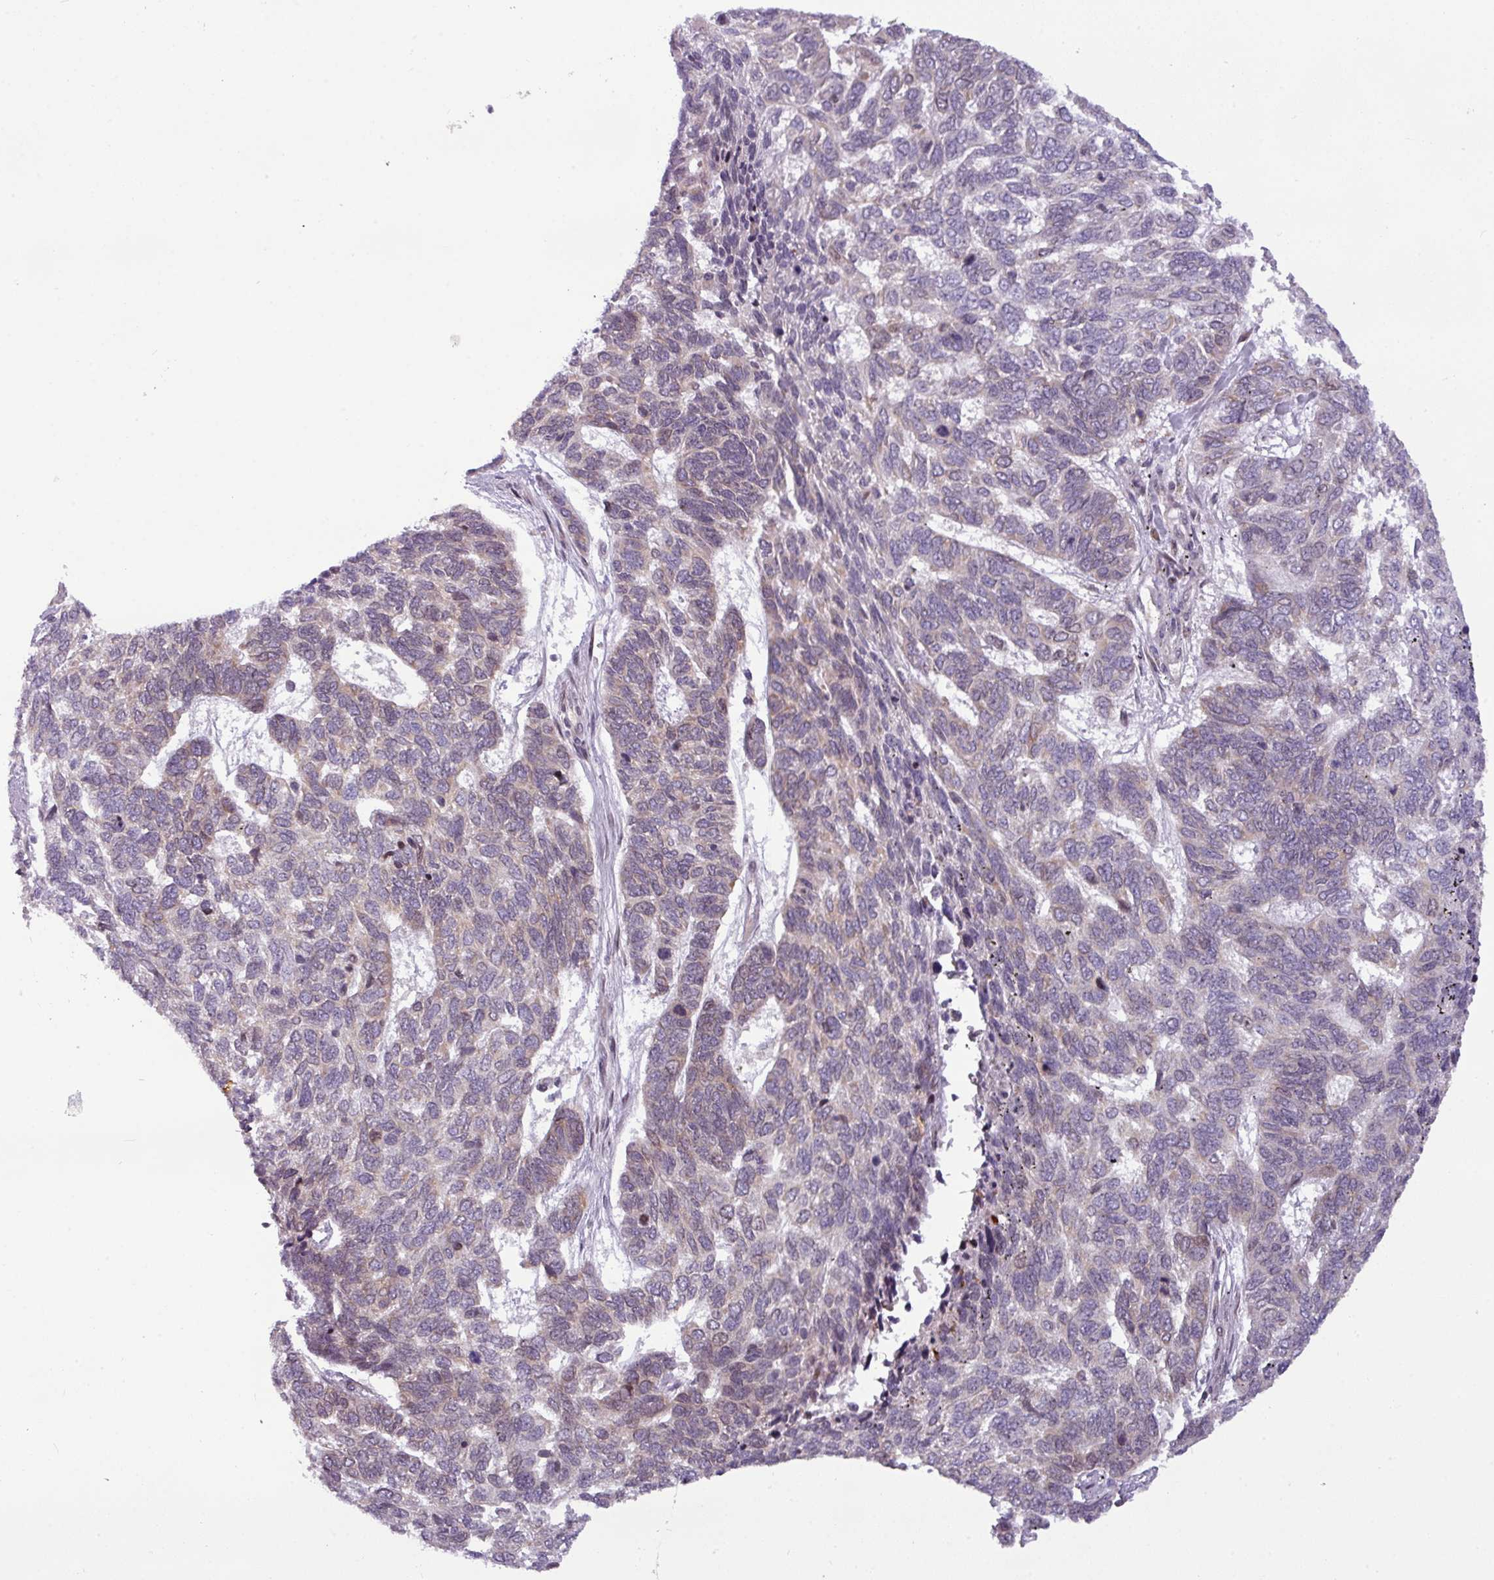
{"staining": {"intensity": "negative", "quantity": "none", "location": "none"}, "tissue": "skin cancer", "cell_type": "Tumor cells", "image_type": "cancer", "snomed": [{"axis": "morphology", "description": "Basal cell carcinoma"}, {"axis": "topography", "description": "Skin"}], "caption": "The immunohistochemistry (IHC) image has no significant expression in tumor cells of basal cell carcinoma (skin) tissue.", "gene": "SLC66A2", "patient": {"sex": "female", "age": 65}}